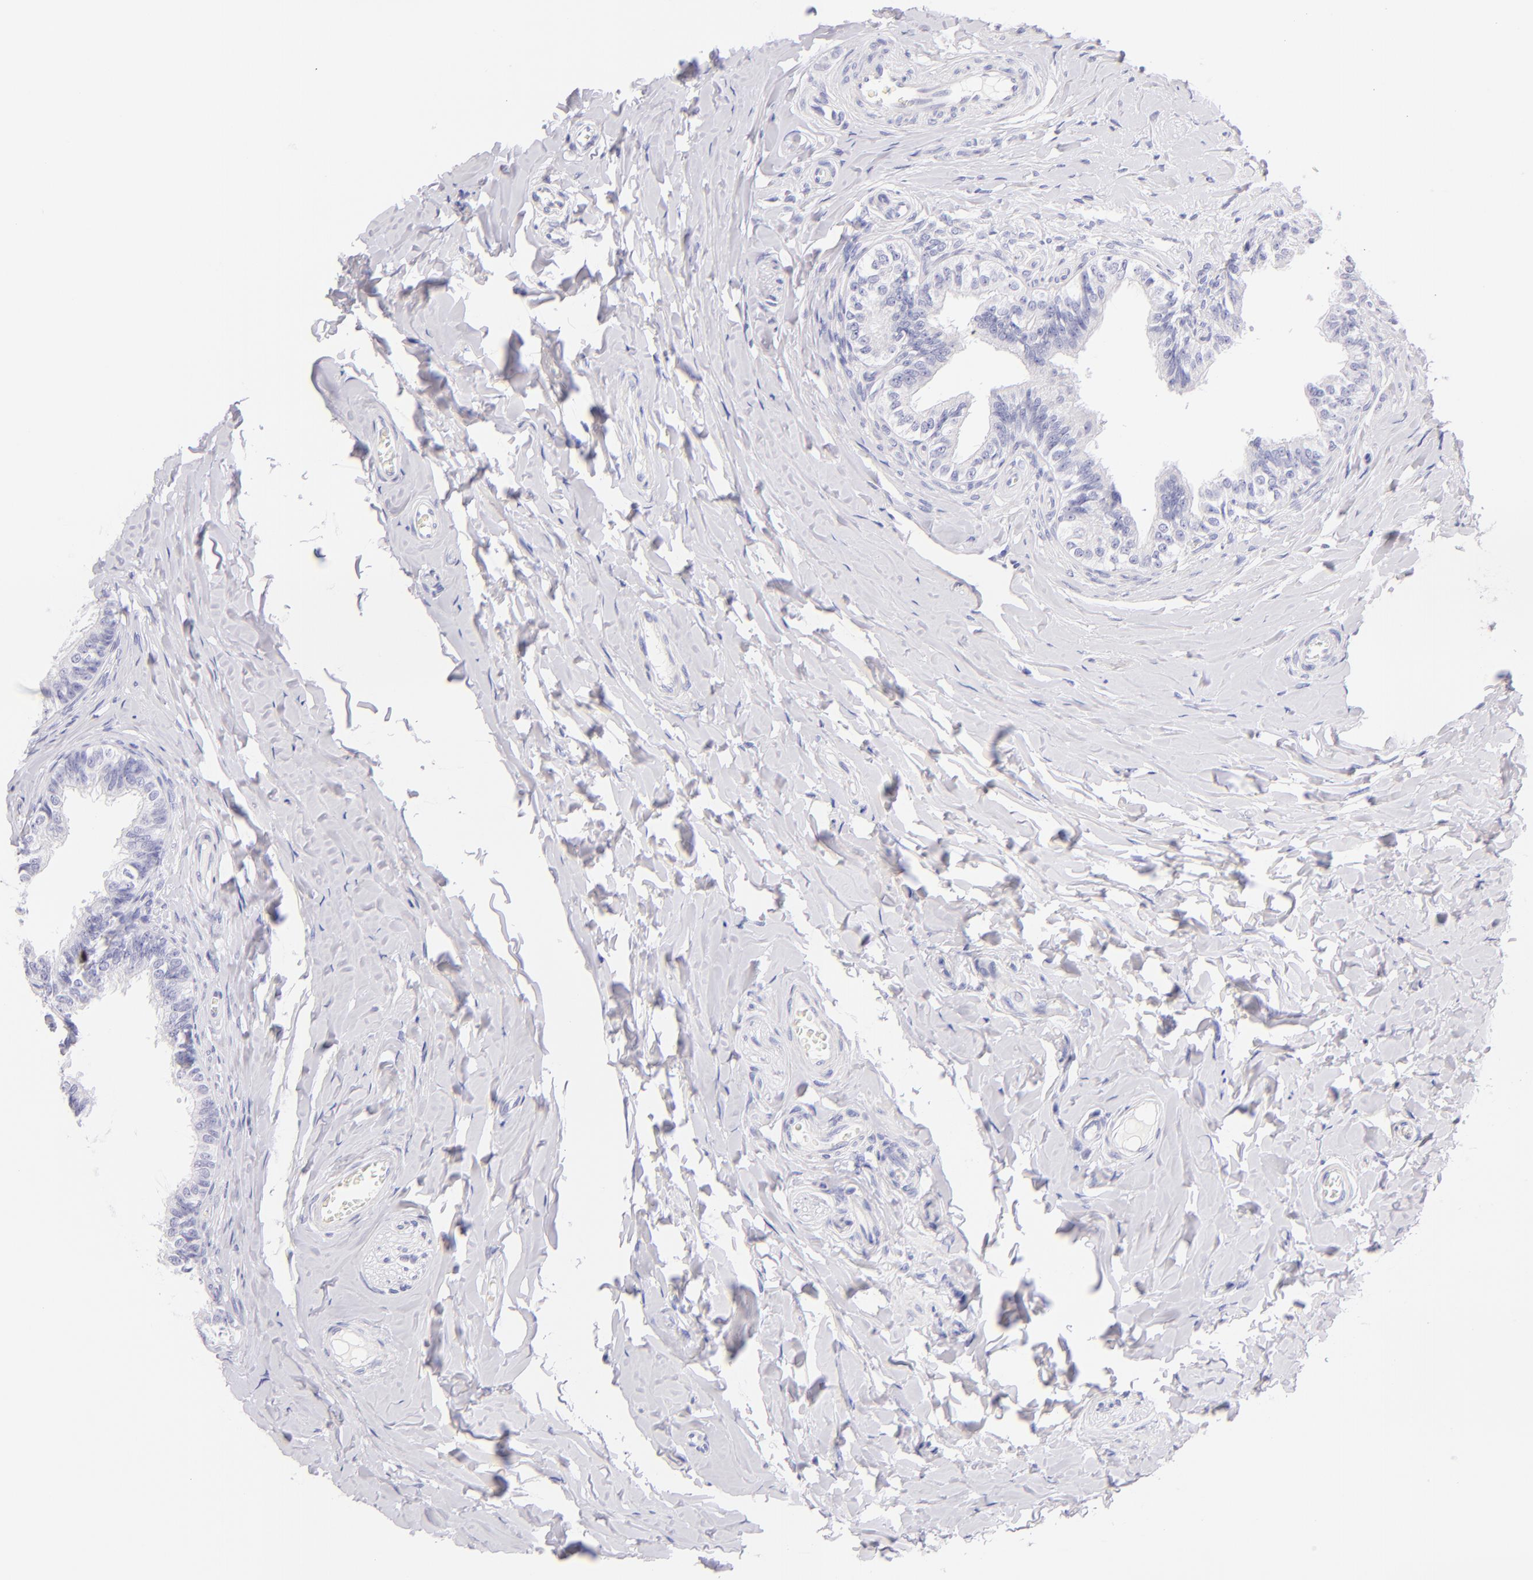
{"staining": {"intensity": "negative", "quantity": "none", "location": "none"}, "tissue": "epididymis", "cell_type": "Glandular cells", "image_type": "normal", "snomed": [{"axis": "morphology", "description": "Normal tissue, NOS"}, {"axis": "topography", "description": "Soft tissue"}, {"axis": "topography", "description": "Epididymis"}], "caption": "High magnification brightfield microscopy of normal epididymis stained with DAB (brown) and counterstained with hematoxylin (blue): glandular cells show no significant staining.", "gene": "SDC1", "patient": {"sex": "male", "age": 26}}